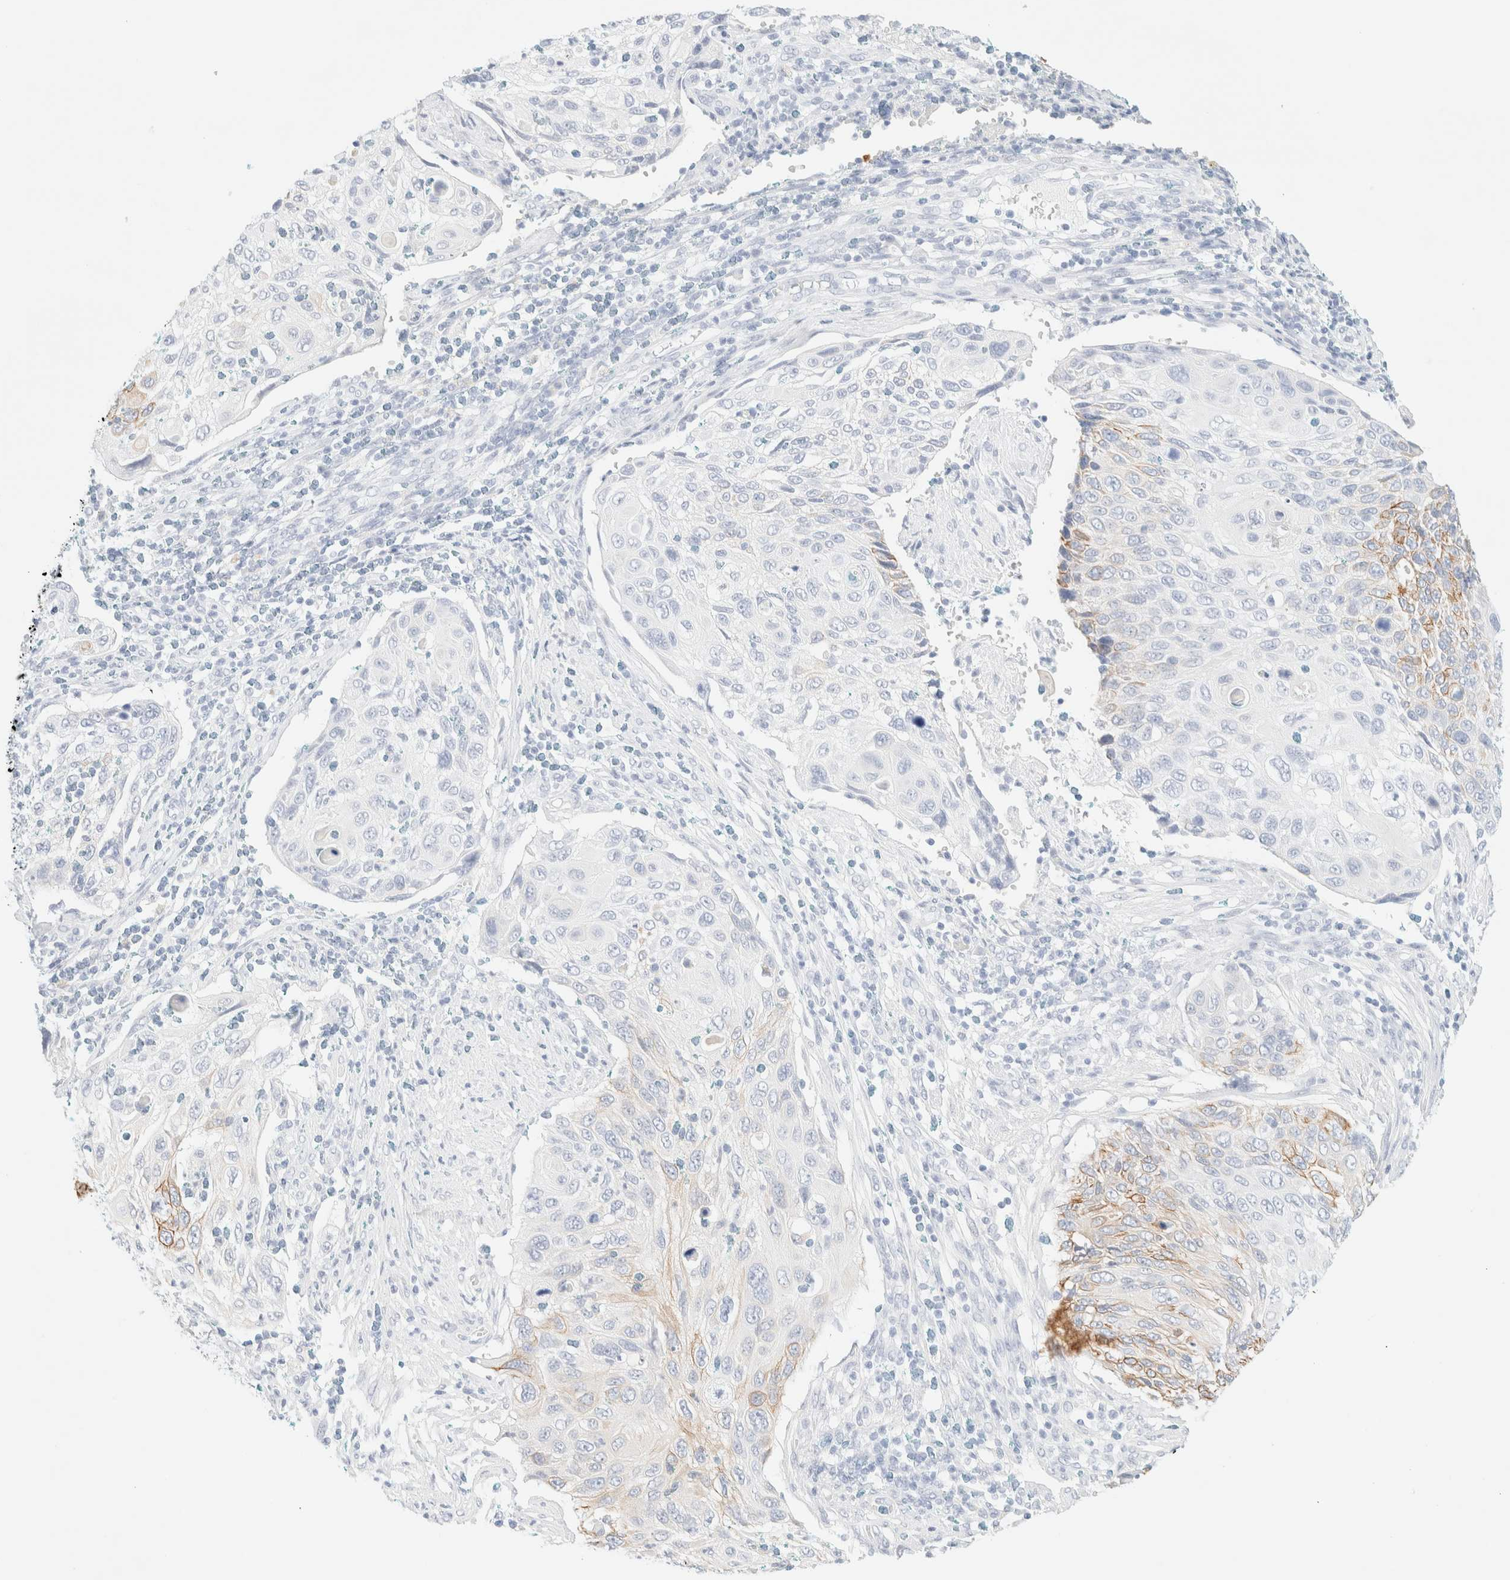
{"staining": {"intensity": "moderate", "quantity": "<25%", "location": "cytoplasmic/membranous"}, "tissue": "cervical cancer", "cell_type": "Tumor cells", "image_type": "cancer", "snomed": [{"axis": "morphology", "description": "Squamous cell carcinoma, NOS"}, {"axis": "topography", "description": "Cervix"}], "caption": "Human cervical squamous cell carcinoma stained for a protein (brown) shows moderate cytoplasmic/membranous positive staining in about <25% of tumor cells.", "gene": "KRT15", "patient": {"sex": "female", "age": 70}}